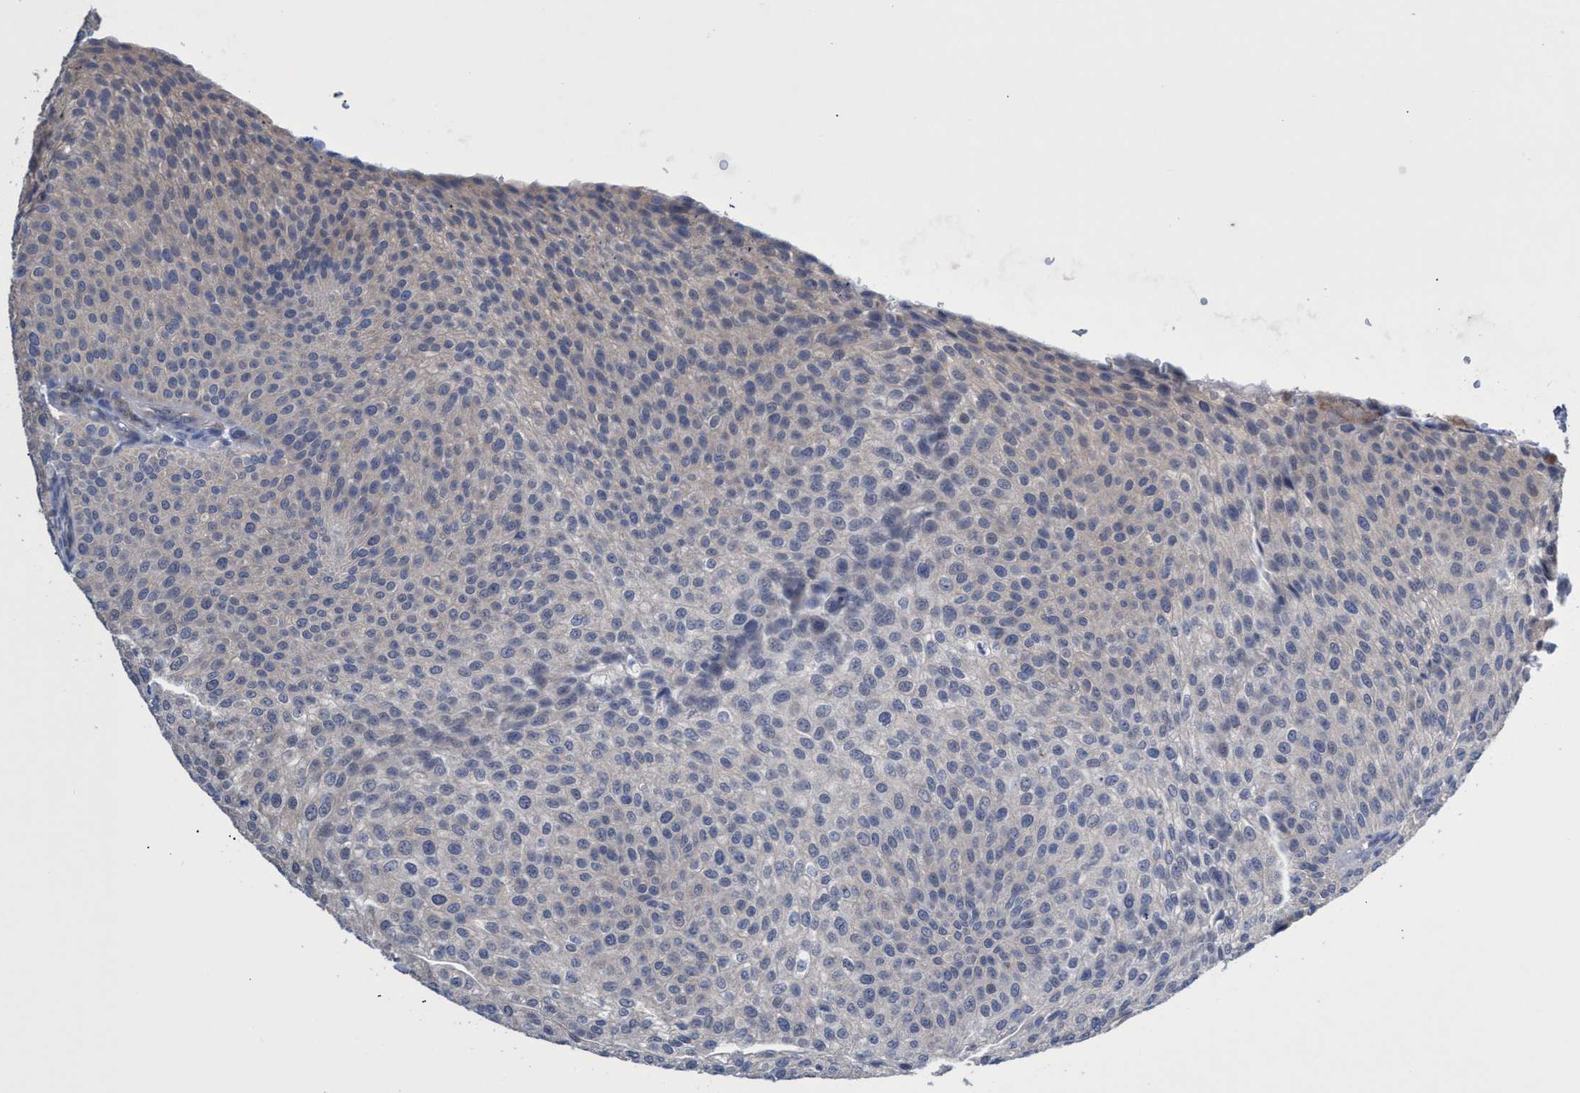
{"staining": {"intensity": "negative", "quantity": "none", "location": "none"}, "tissue": "urothelial cancer", "cell_type": "Tumor cells", "image_type": "cancer", "snomed": [{"axis": "morphology", "description": "Urothelial carcinoma, Low grade"}, {"axis": "topography", "description": "Smooth muscle"}, {"axis": "topography", "description": "Urinary bladder"}], "caption": "High magnification brightfield microscopy of low-grade urothelial carcinoma stained with DAB (brown) and counterstained with hematoxylin (blue): tumor cells show no significant positivity.", "gene": "SVEP1", "patient": {"sex": "male", "age": 60}}